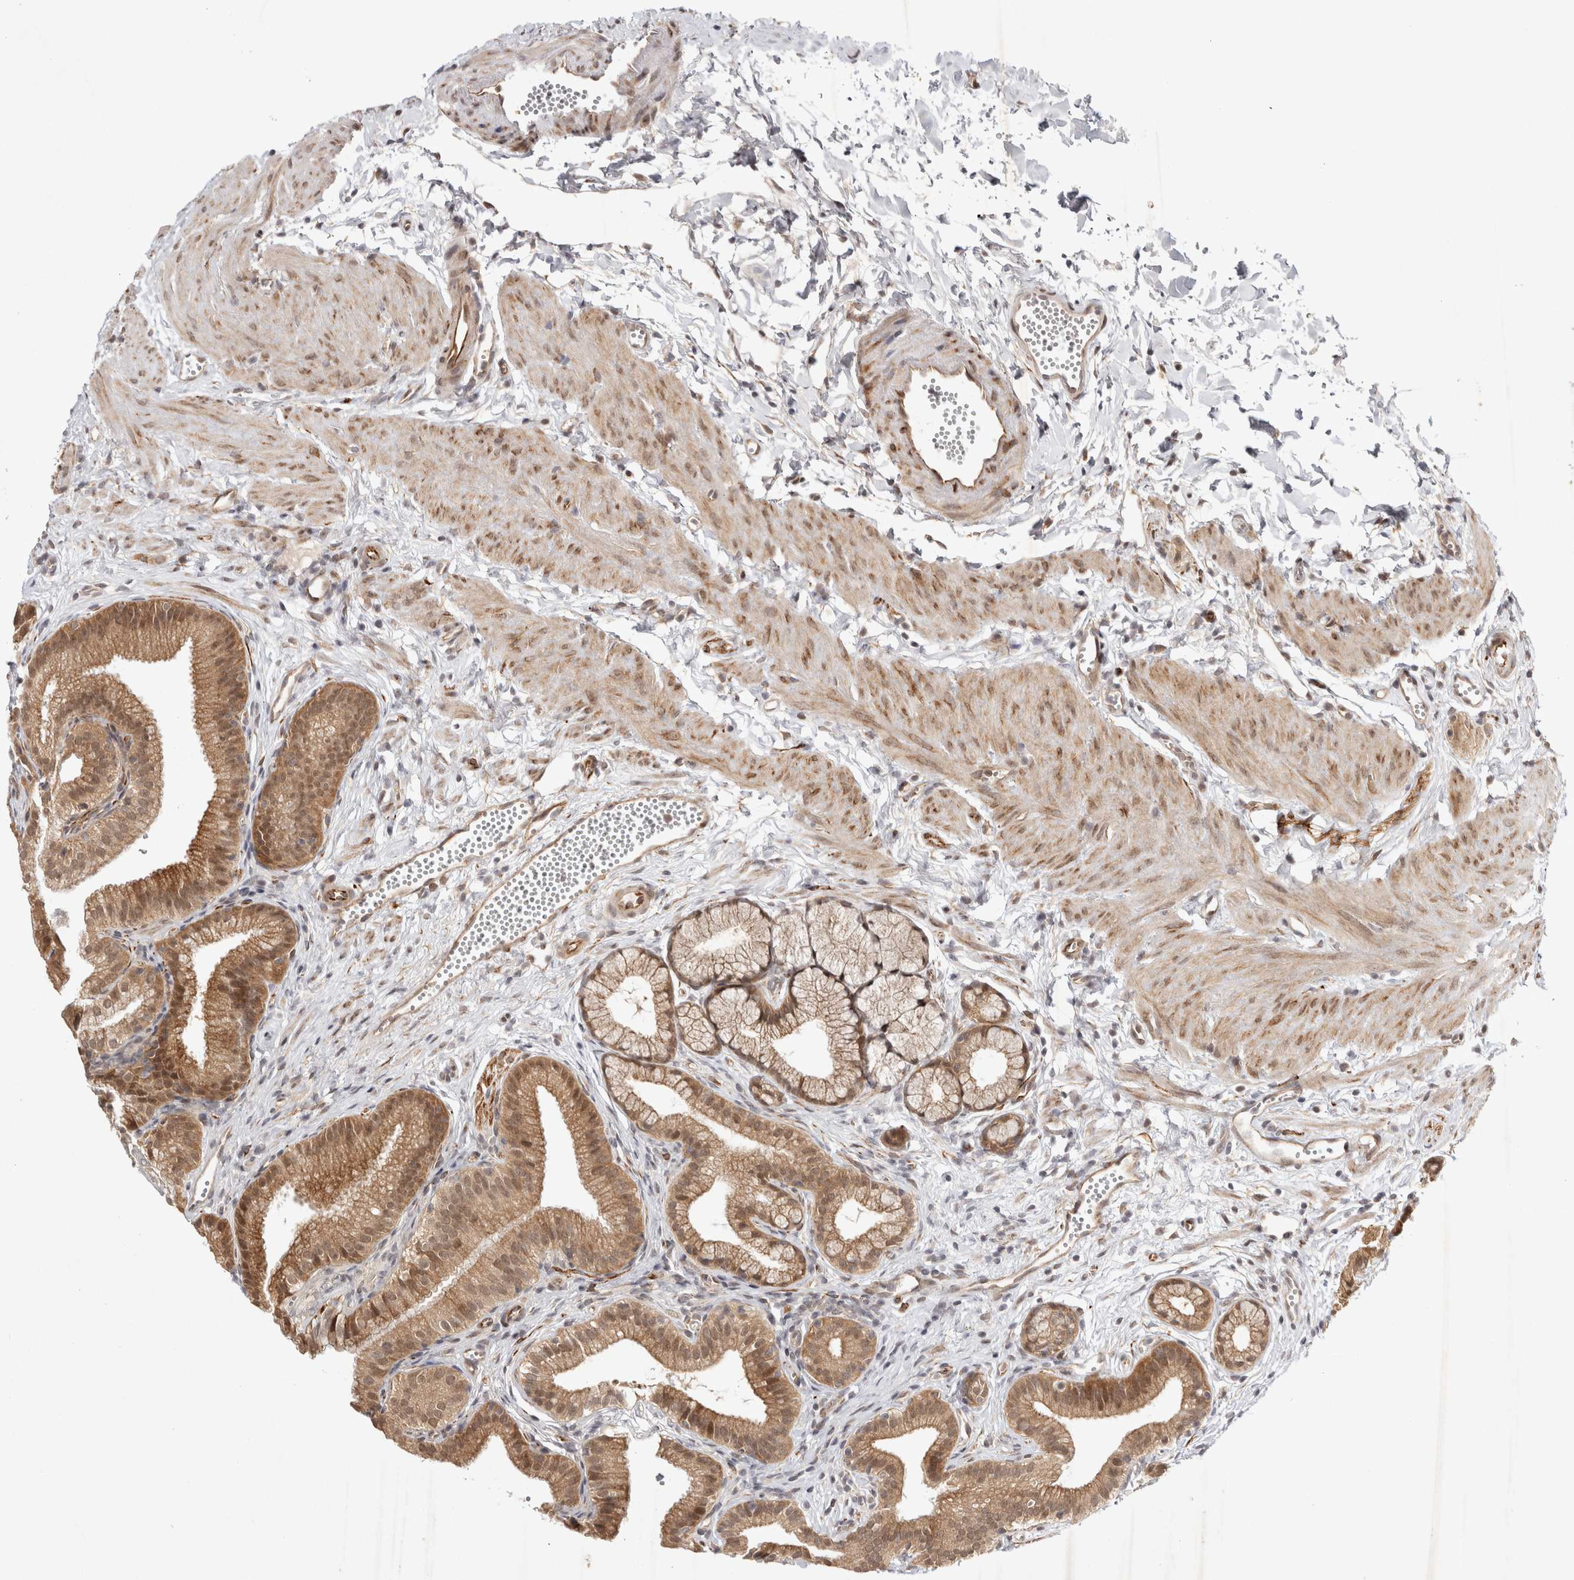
{"staining": {"intensity": "moderate", "quantity": ">75%", "location": "cytoplasmic/membranous,nuclear"}, "tissue": "gallbladder", "cell_type": "Glandular cells", "image_type": "normal", "snomed": [{"axis": "morphology", "description": "Normal tissue, NOS"}, {"axis": "topography", "description": "Gallbladder"}], "caption": "Immunohistochemistry (DAB (3,3'-diaminobenzidine)) staining of unremarkable human gallbladder reveals moderate cytoplasmic/membranous,nuclear protein staining in about >75% of glandular cells.", "gene": "ZNF318", "patient": {"sex": "male", "age": 38}}